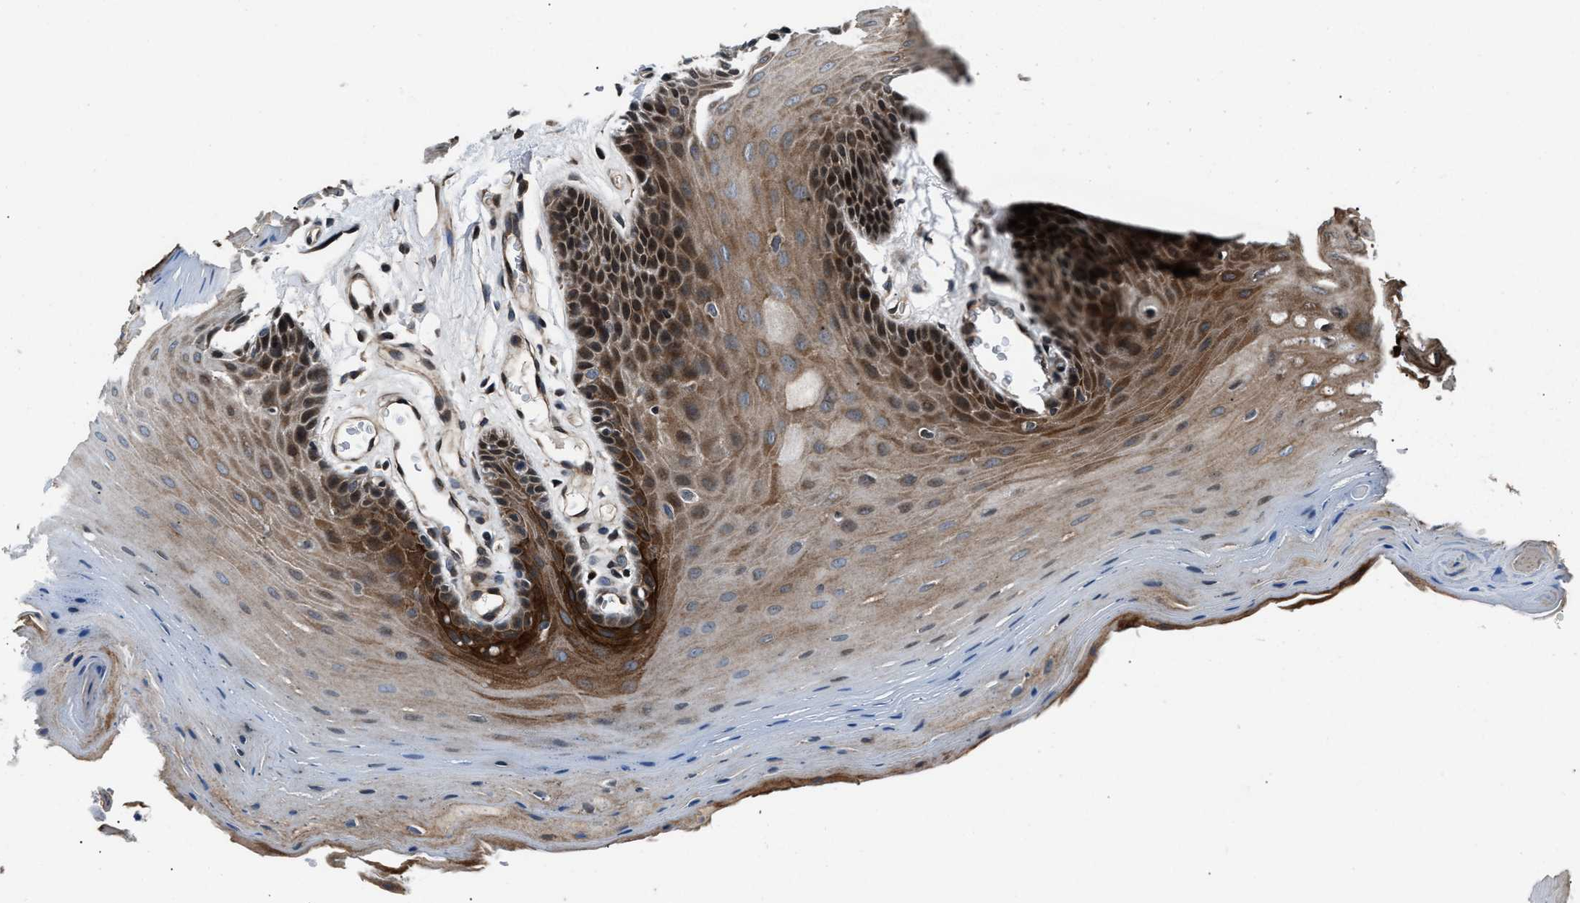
{"staining": {"intensity": "strong", "quantity": ">75%", "location": "cytoplasmic/membranous"}, "tissue": "oral mucosa", "cell_type": "Squamous epithelial cells", "image_type": "normal", "snomed": [{"axis": "morphology", "description": "Normal tissue, NOS"}, {"axis": "morphology", "description": "Squamous cell carcinoma, NOS"}, {"axis": "topography", "description": "Oral tissue"}, {"axis": "topography", "description": "Head-Neck"}], "caption": "DAB immunohistochemical staining of unremarkable human oral mucosa demonstrates strong cytoplasmic/membranous protein positivity in approximately >75% of squamous epithelial cells. (brown staining indicates protein expression, while blue staining denotes nuclei).", "gene": "DYNC2I1", "patient": {"sex": "male", "age": 71}}